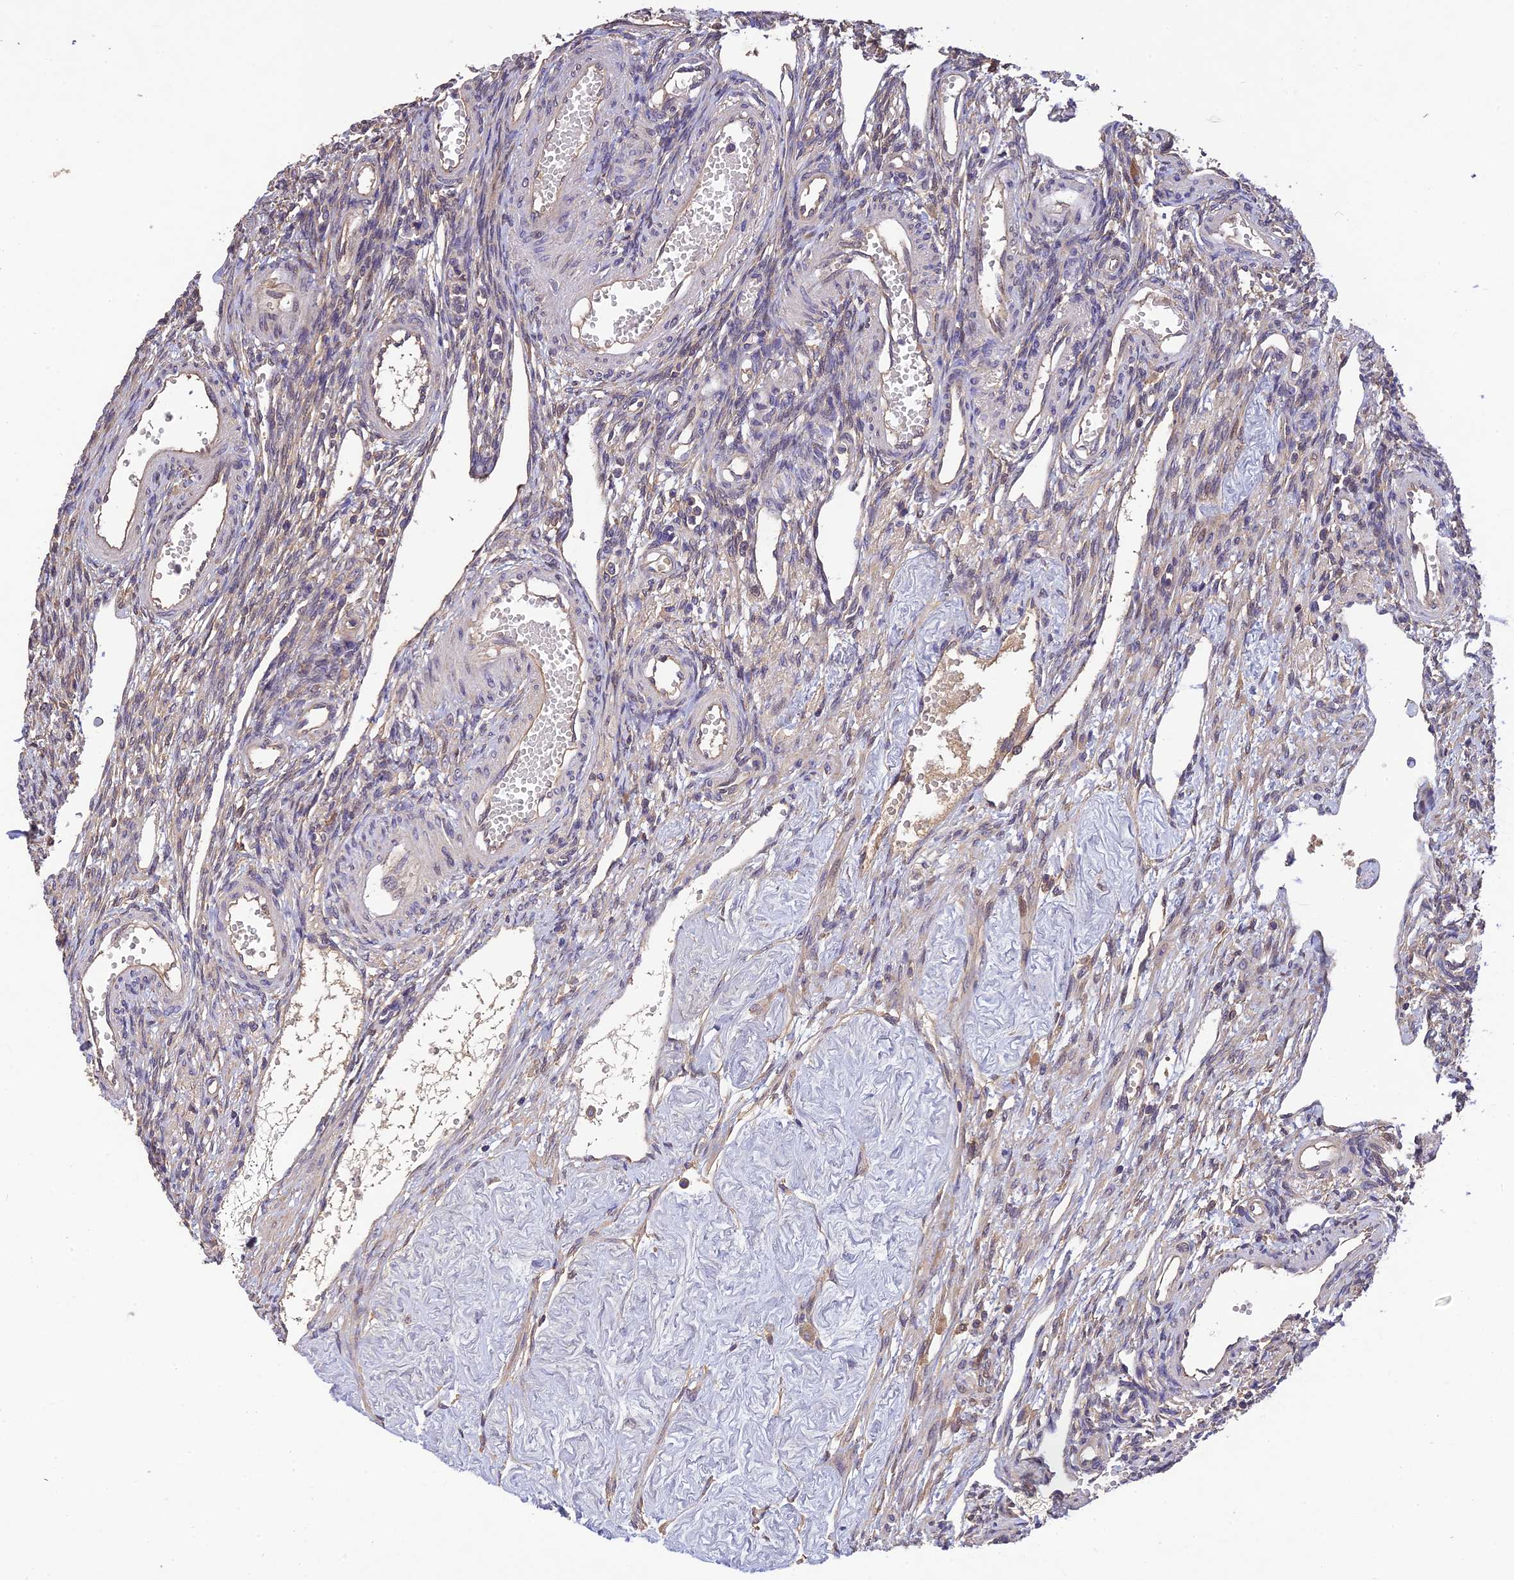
{"staining": {"intensity": "negative", "quantity": "none", "location": "none"}, "tissue": "ovary", "cell_type": "Ovarian stroma cells", "image_type": "normal", "snomed": [{"axis": "morphology", "description": "Normal tissue, NOS"}, {"axis": "morphology", "description": "Cyst, NOS"}, {"axis": "topography", "description": "Ovary"}], "caption": "A high-resolution photomicrograph shows immunohistochemistry staining of normal ovary, which reveals no significant positivity in ovarian stroma cells.", "gene": "DENND5B", "patient": {"sex": "female", "age": 33}}